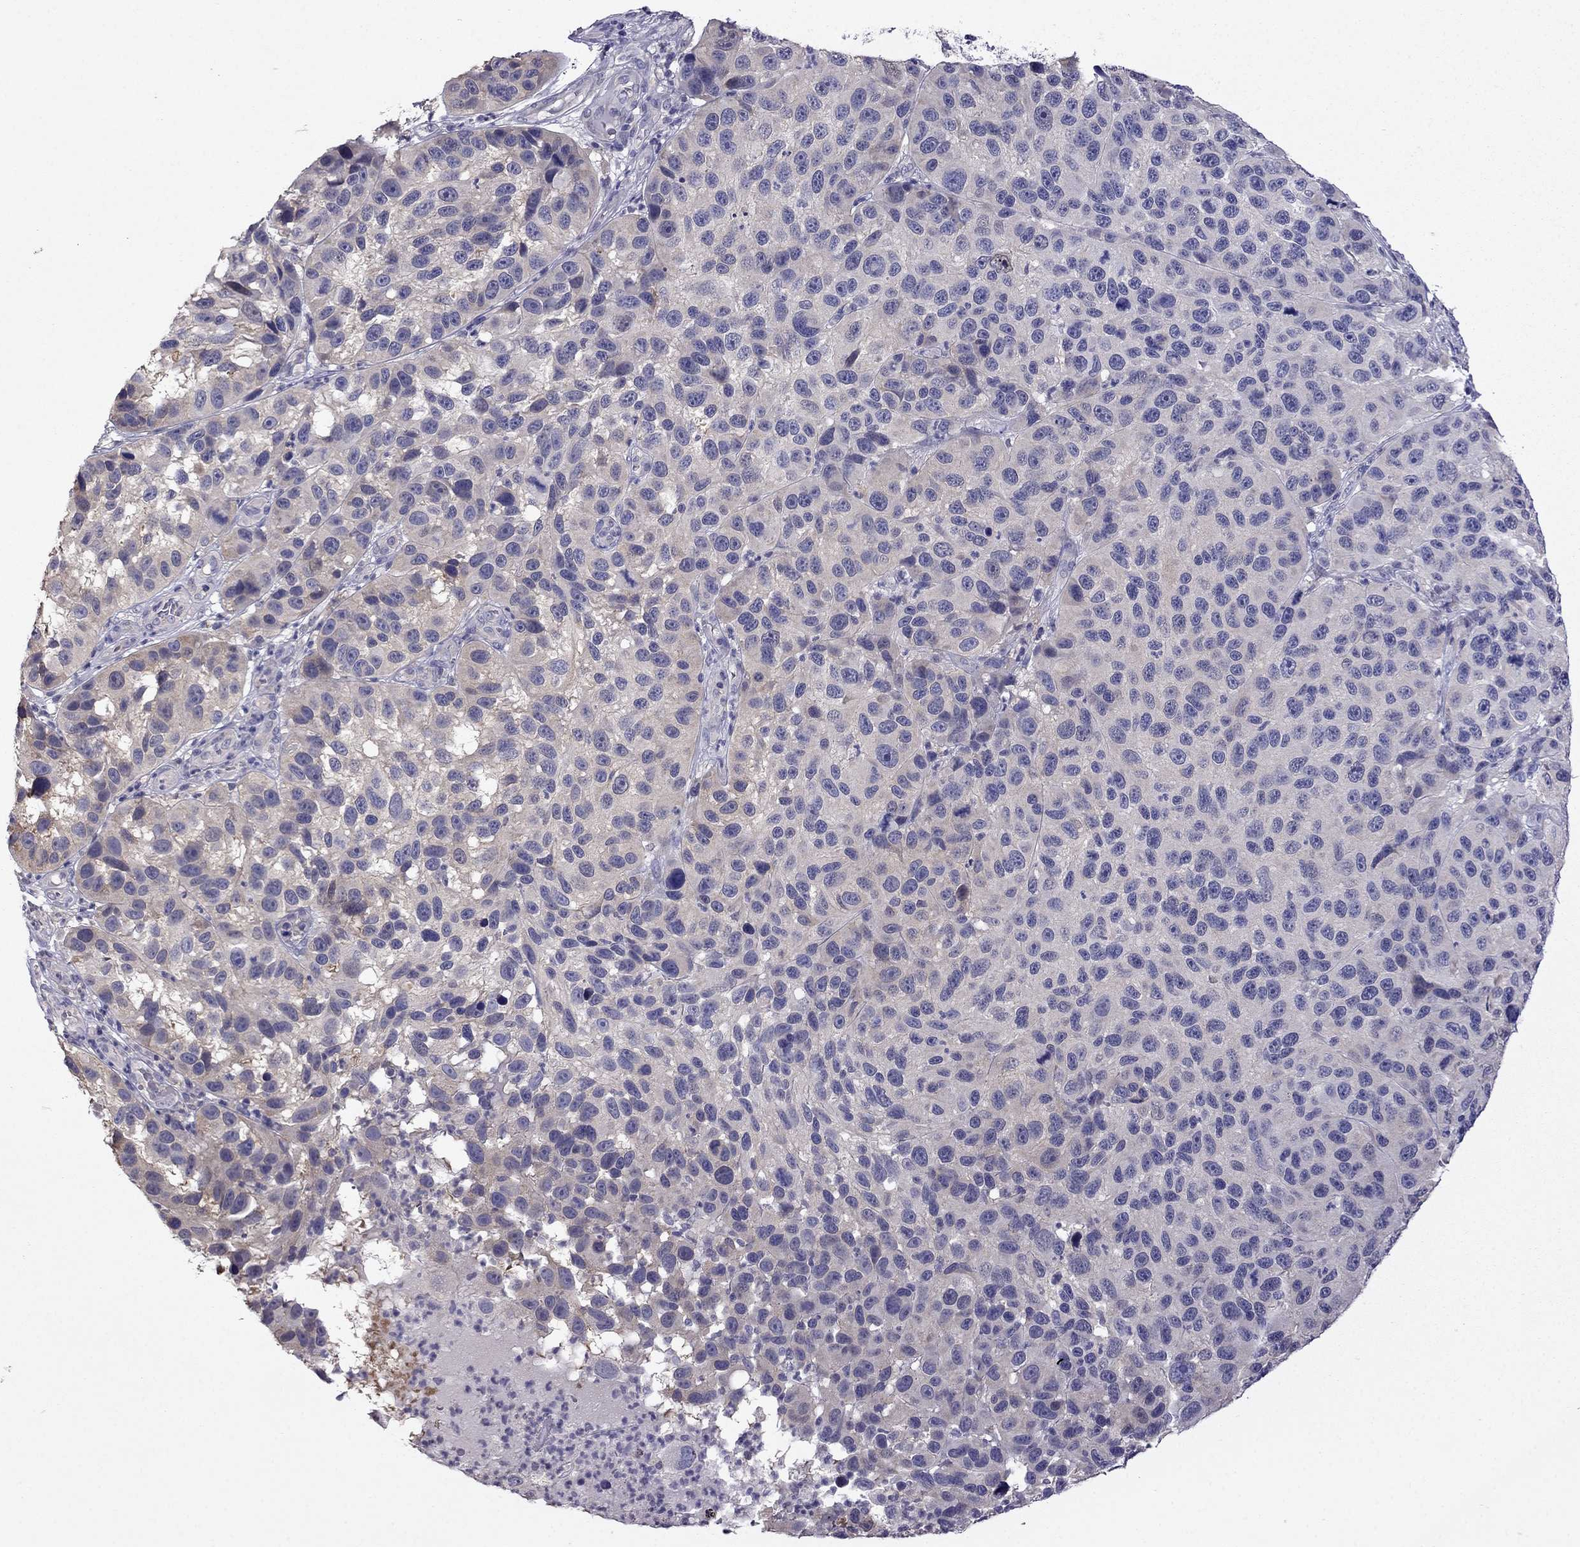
{"staining": {"intensity": "weak", "quantity": "<25%", "location": "cytoplasmic/membranous"}, "tissue": "melanoma", "cell_type": "Tumor cells", "image_type": "cancer", "snomed": [{"axis": "morphology", "description": "Malignant melanoma, NOS"}, {"axis": "topography", "description": "Skin"}], "caption": "This photomicrograph is of melanoma stained with IHC to label a protein in brown with the nuclei are counter-stained blue. There is no expression in tumor cells.", "gene": "SCNN1D", "patient": {"sex": "male", "age": 53}}